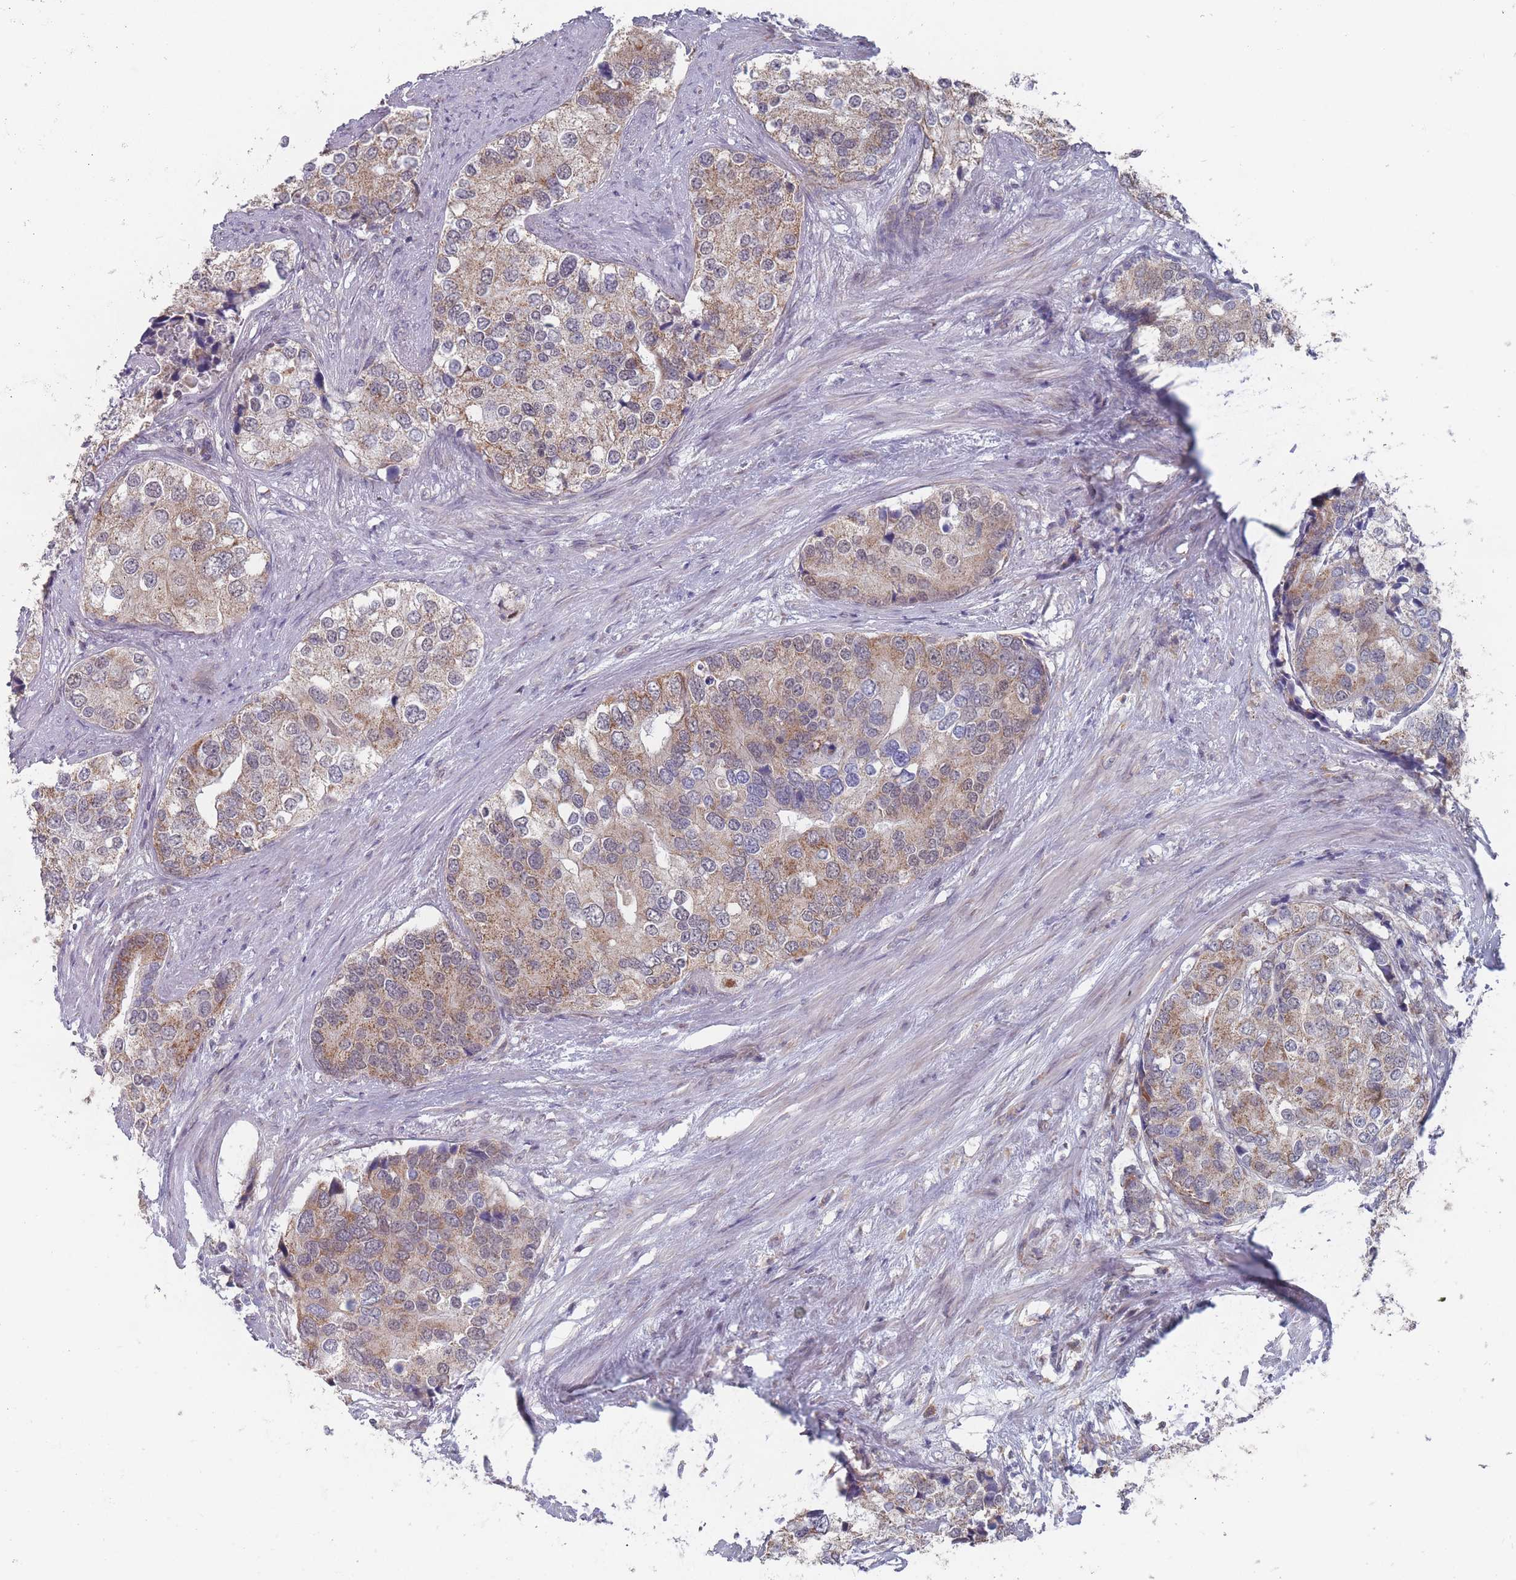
{"staining": {"intensity": "moderate", "quantity": "<25%", "location": "cytoplasmic/membranous"}, "tissue": "prostate cancer", "cell_type": "Tumor cells", "image_type": "cancer", "snomed": [{"axis": "morphology", "description": "Adenocarcinoma, High grade"}, {"axis": "topography", "description": "Prostate"}], "caption": "Protein analysis of prostate cancer tissue reveals moderate cytoplasmic/membranous staining in about <25% of tumor cells.", "gene": "PEX7", "patient": {"sex": "male", "age": 62}}